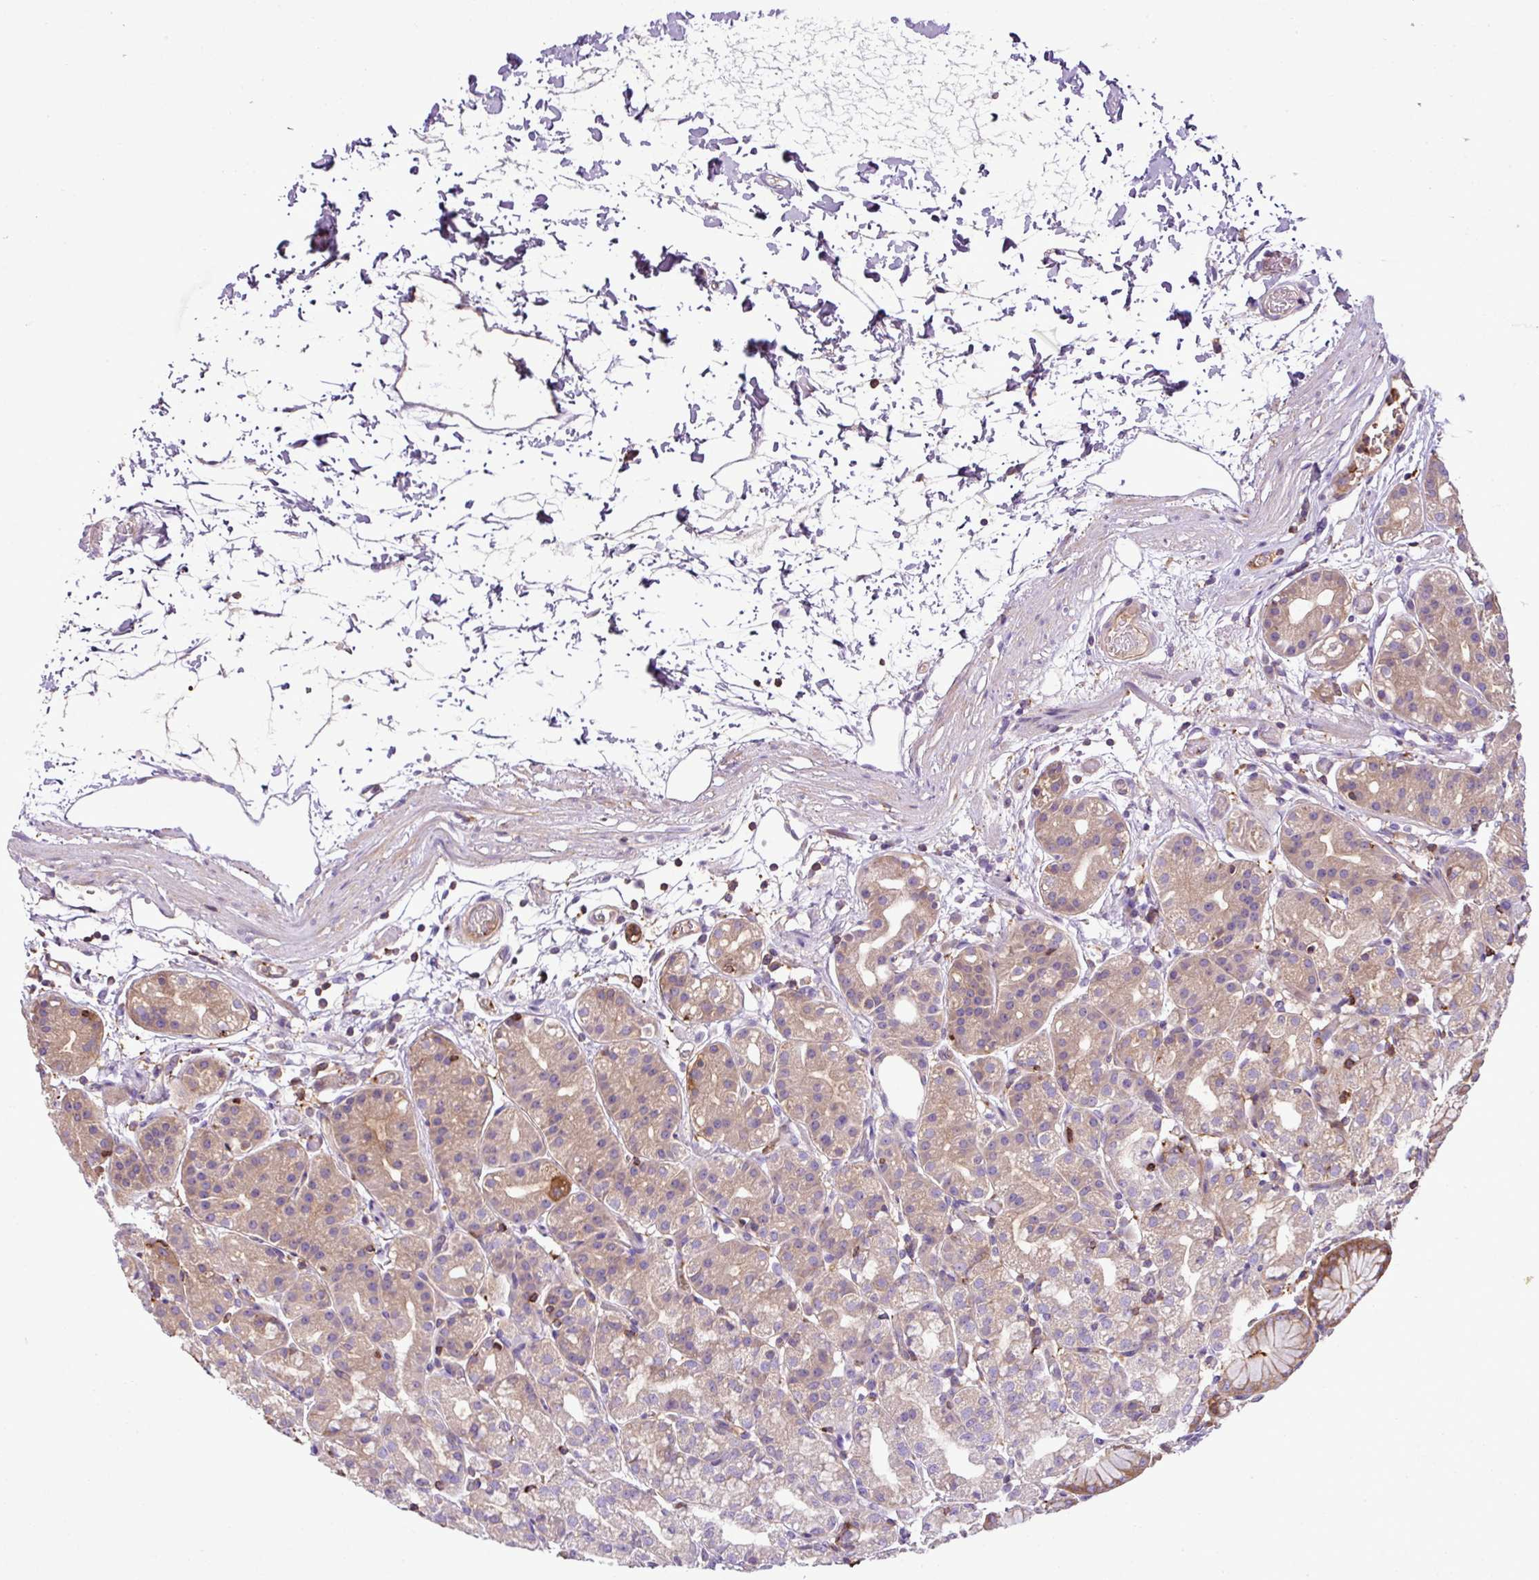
{"staining": {"intensity": "moderate", "quantity": "<25%", "location": "cytoplasmic/membranous"}, "tissue": "stomach", "cell_type": "Glandular cells", "image_type": "normal", "snomed": [{"axis": "morphology", "description": "Normal tissue, NOS"}, {"axis": "topography", "description": "Stomach"}], "caption": "Protein positivity by immunohistochemistry demonstrates moderate cytoplasmic/membranous staining in approximately <25% of glandular cells in unremarkable stomach.", "gene": "PGAP6", "patient": {"sex": "female", "age": 57}}